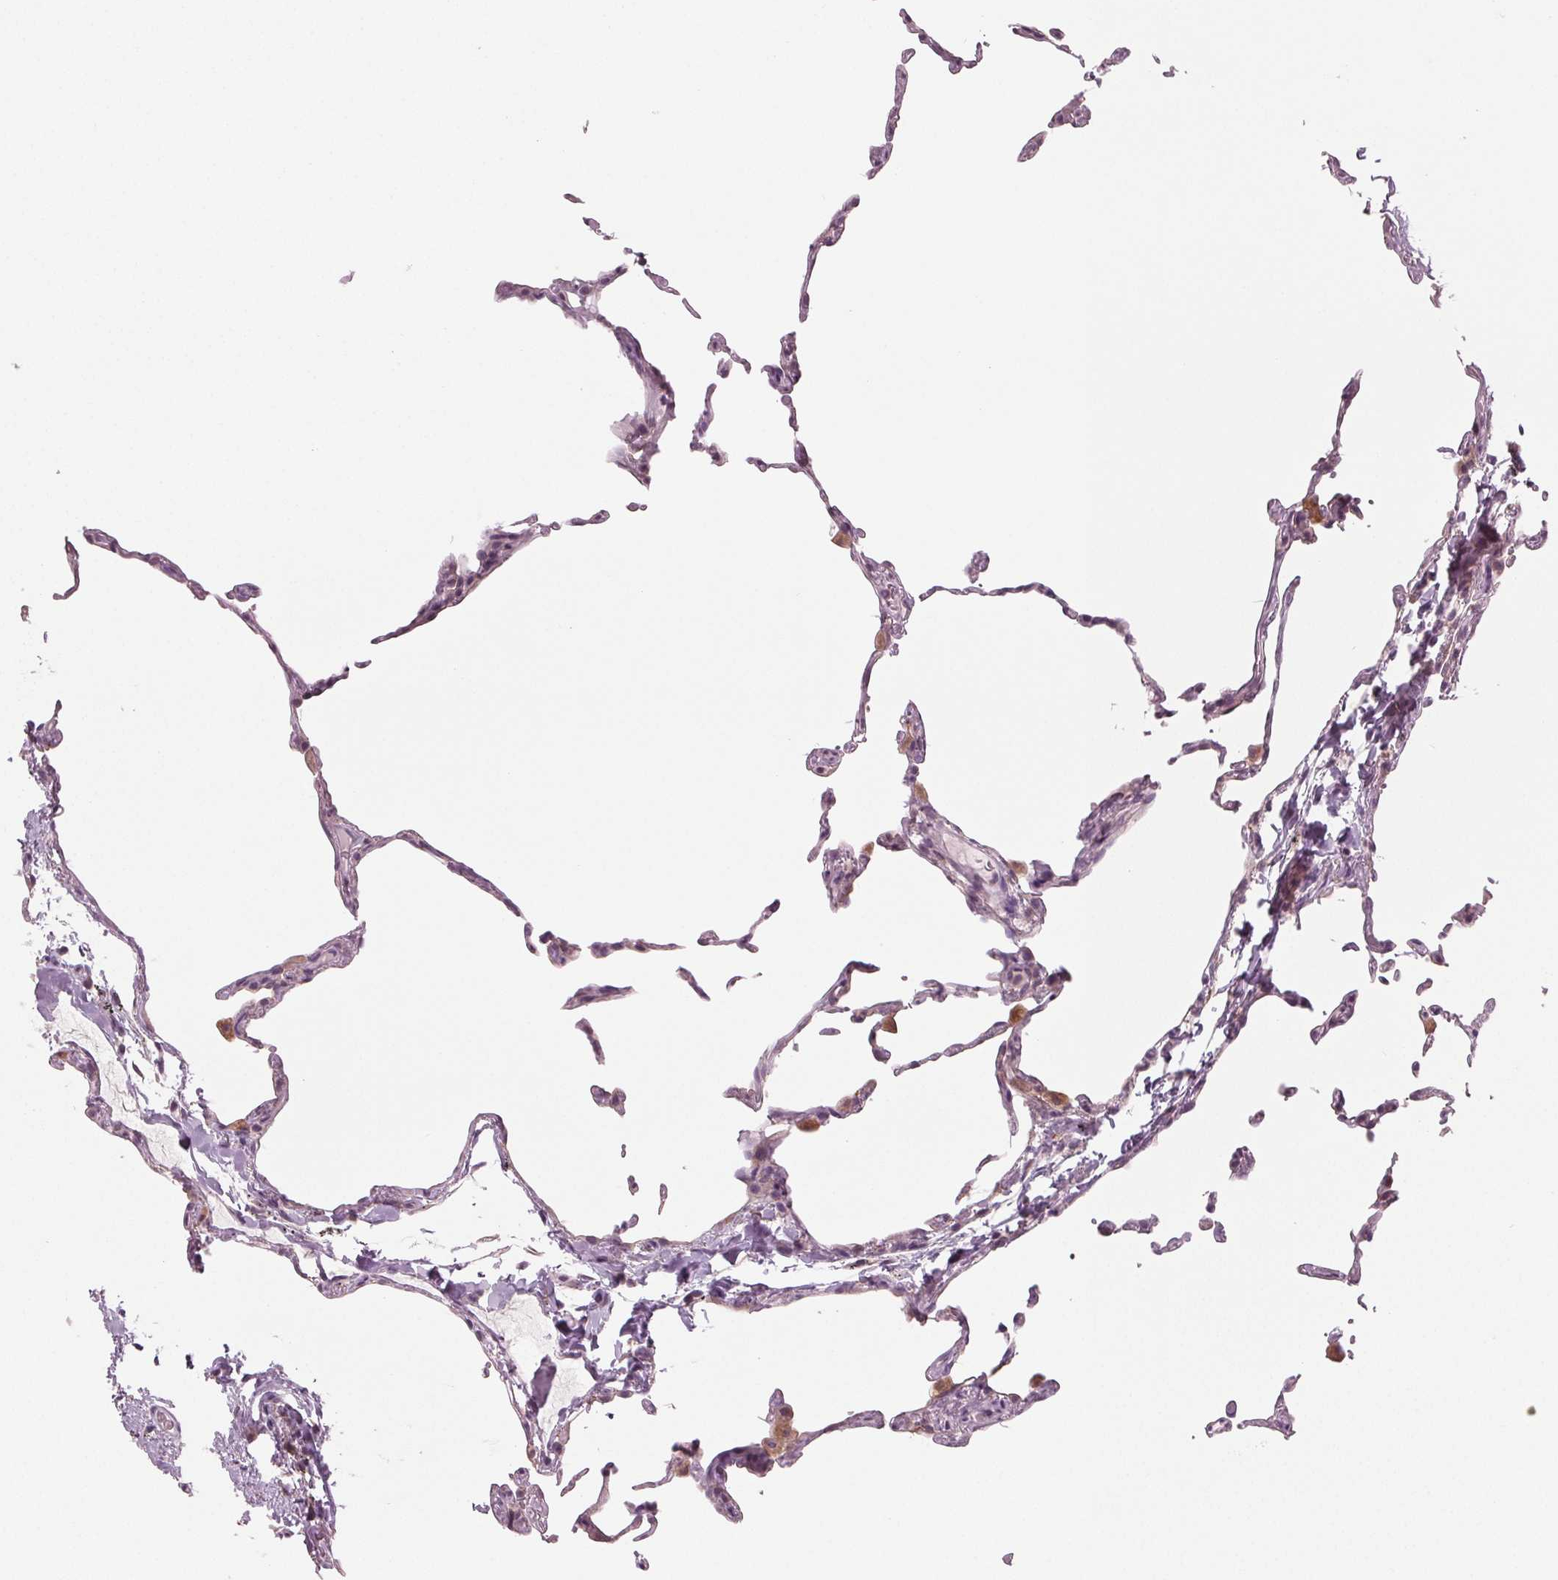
{"staining": {"intensity": "weak", "quantity": "<25%", "location": "cytoplasmic/membranous"}, "tissue": "lung", "cell_type": "Alveolar cells", "image_type": "normal", "snomed": [{"axis": "morphology", "description": "Normal tissue, NOS"}, {"axis": "topography", "description": "Lung"}], "caption": "Alveolar cells show no significant protein expression in normal lung. The staining was performed using DAB (3,3'-diaminobenzidine) to visualize the protein expression in brown, while the nuclei were stained in blue with hematoxylin (Magnification: 20x).", "gene": "PRAP1", "patient": {"sex": "female", "age": 57}}